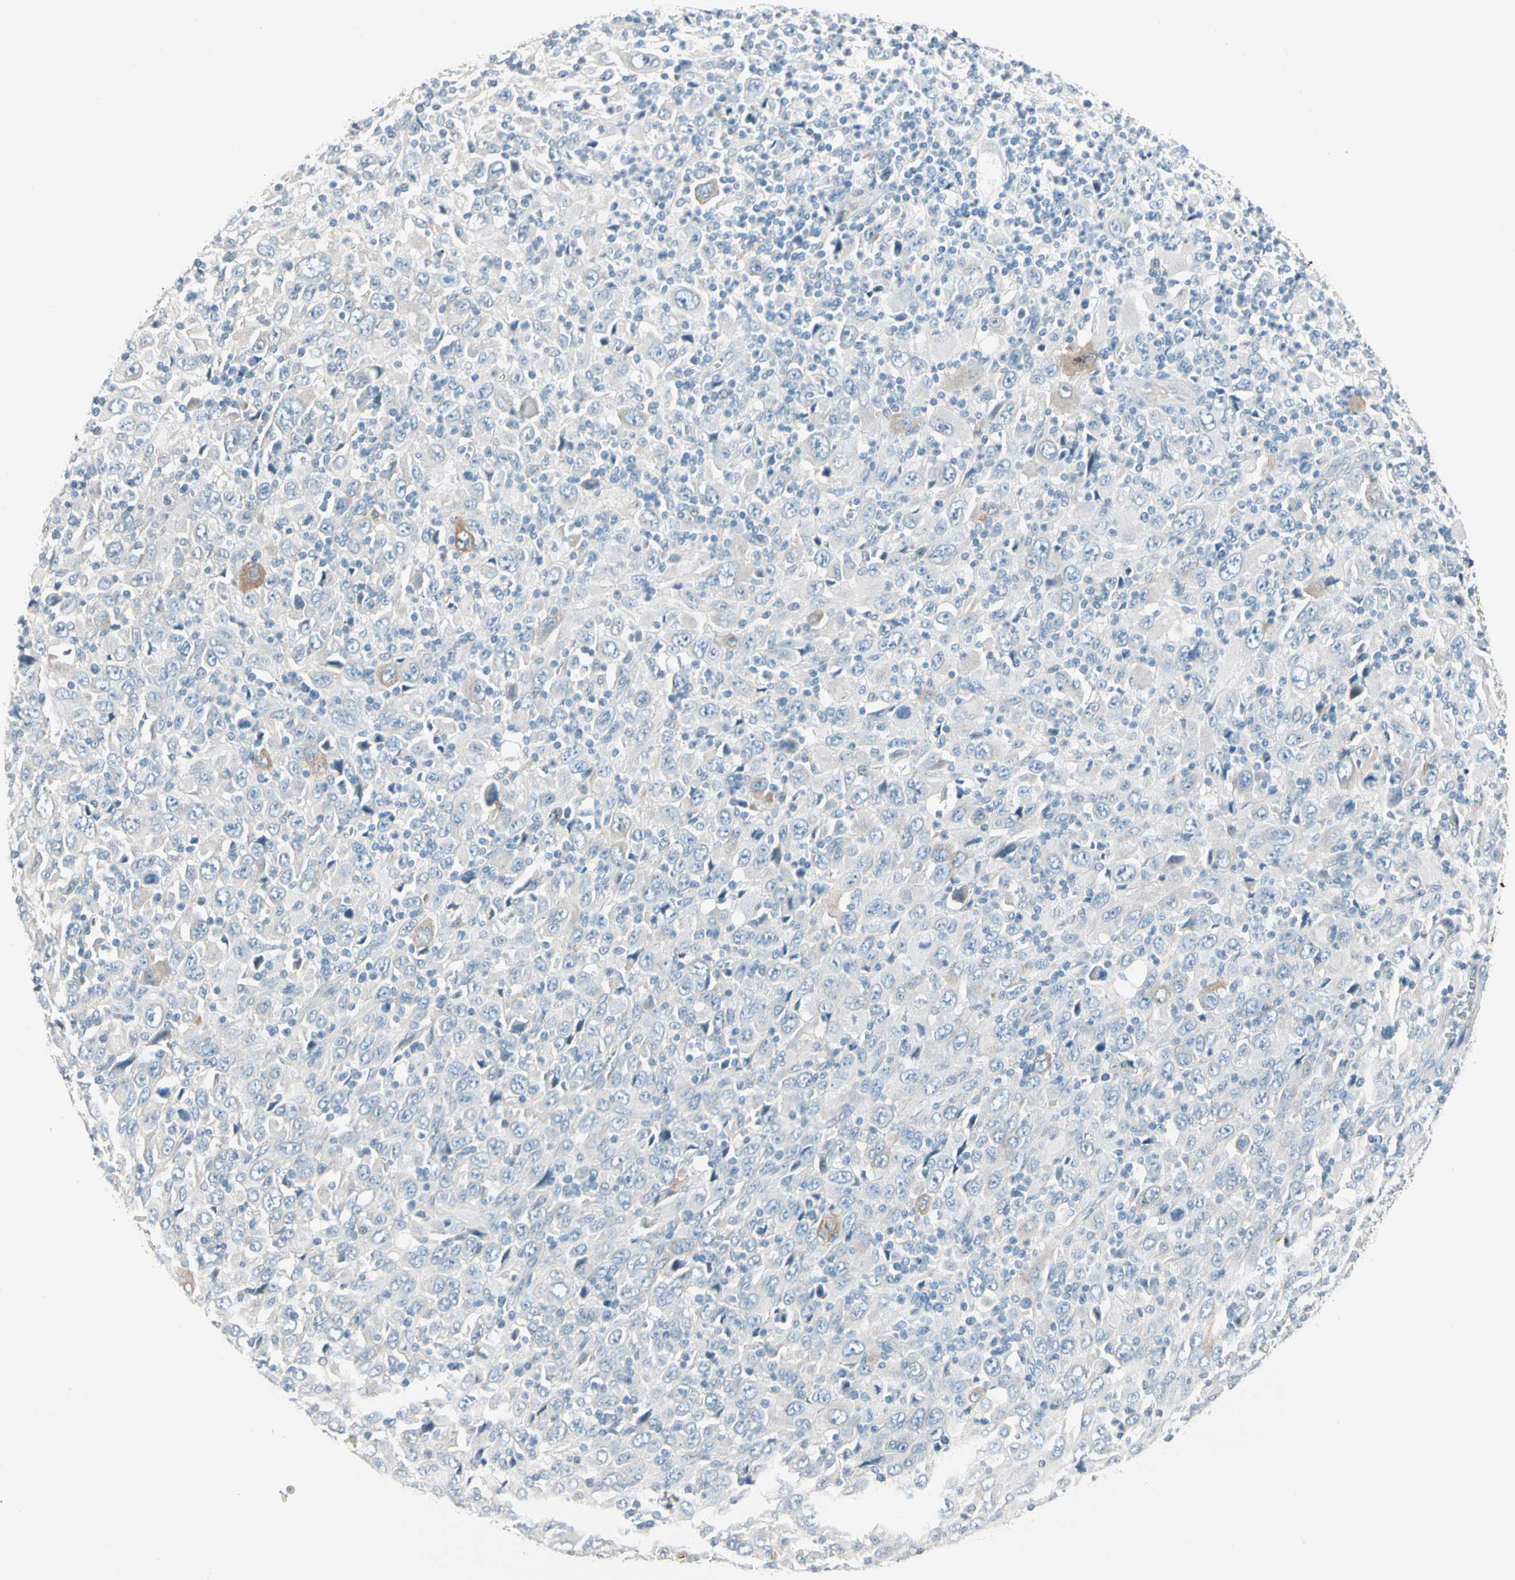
{"staining": {"intensity": "weak", "quantity": "<25%", "location": "cytoplasmic/membranous"}, "tissue": "melanoma", "cell_type": "Tumor cells", "image_type": "cancer", "snomed": [{"axis": "morphology", "description": "Malignant melanoma, Metastatic site"}, {"axis": "topography", "description": "Skin"}], "caption": "High power microscopy histopathology image of an immunohistochemistry (IHC) micrograph of melanoma, revealing no significant expression in tumor cells.", "gene": "STK40", "patient": {"sex": "female", "age": 56}}